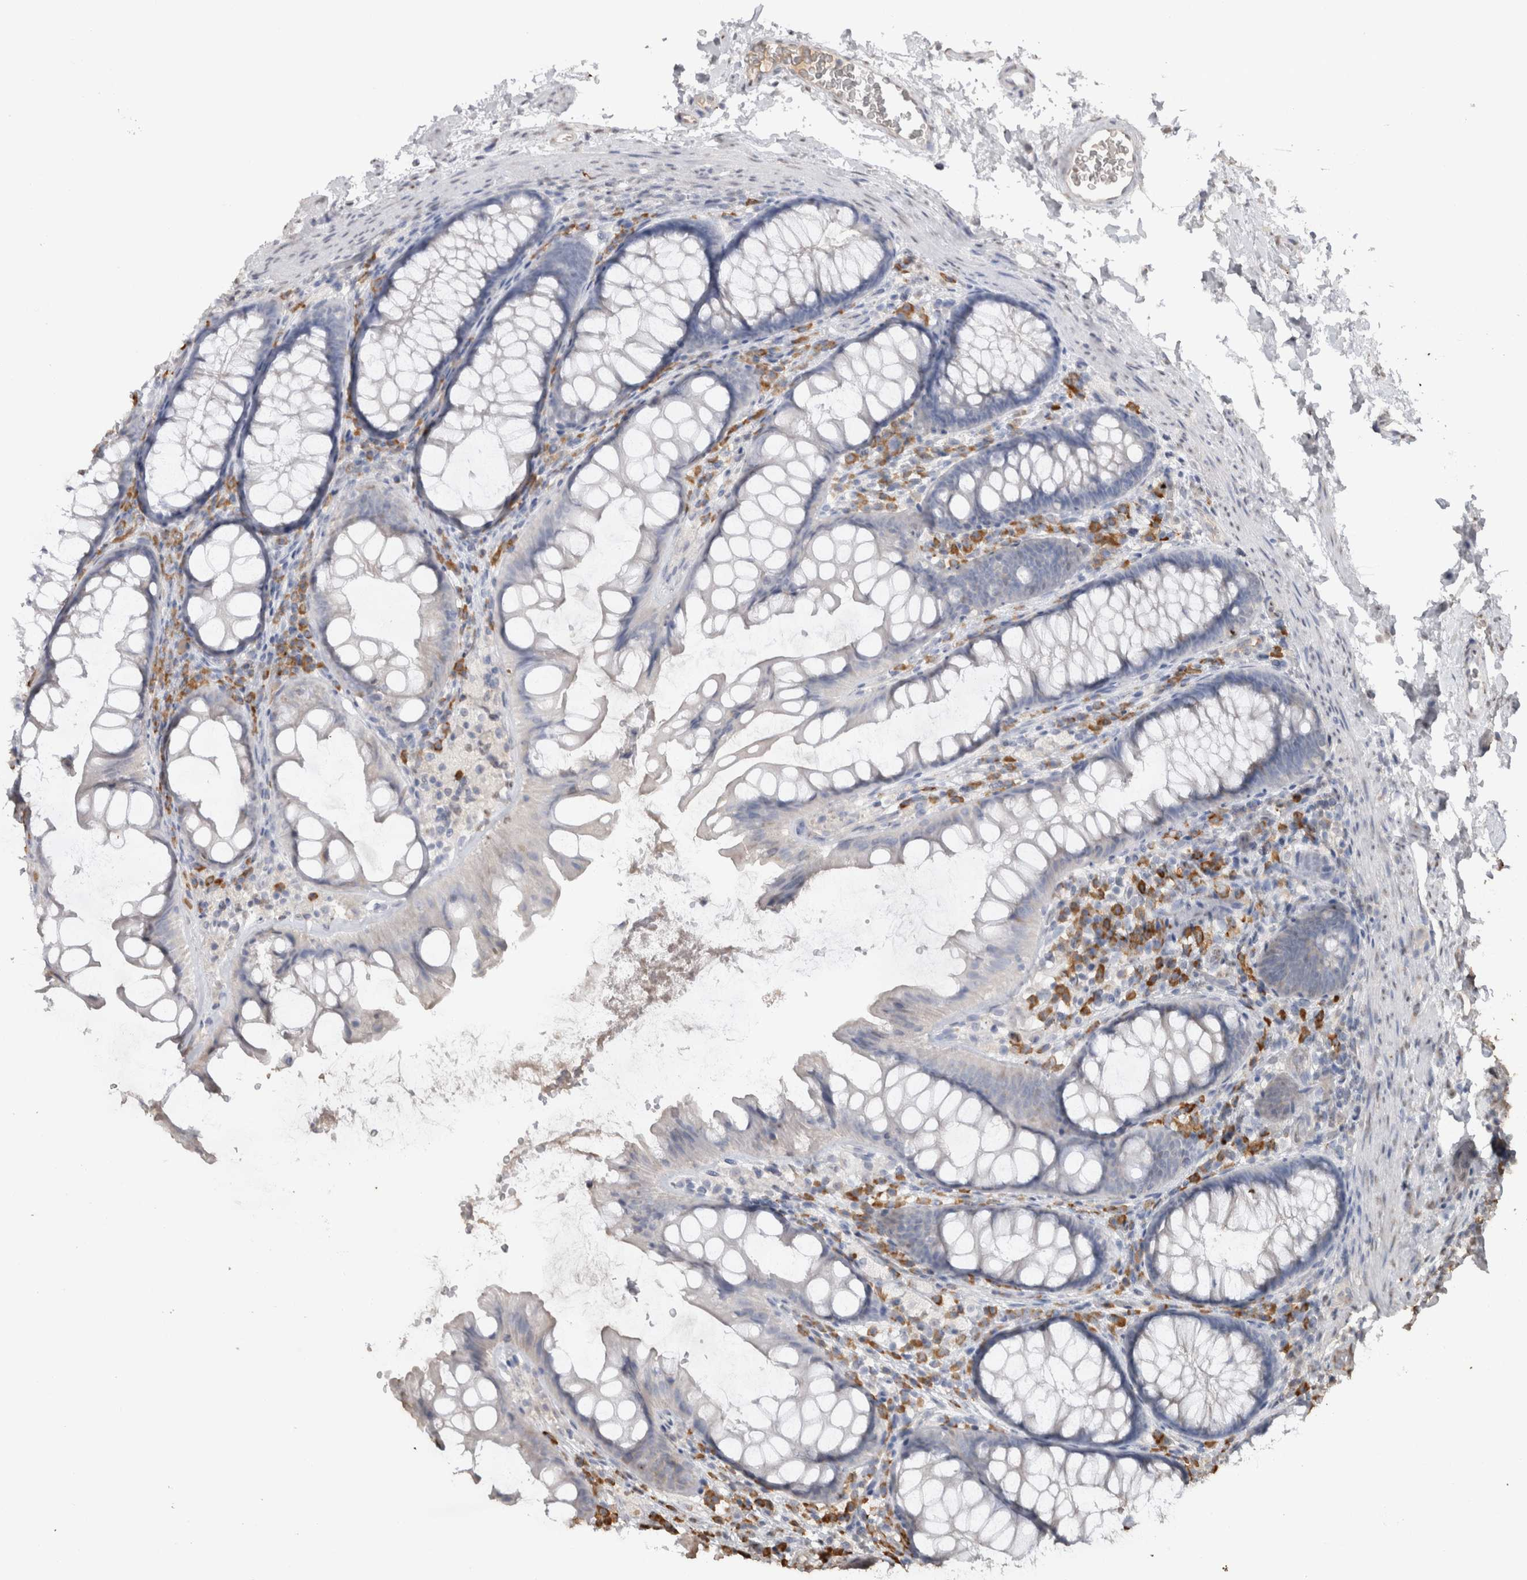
{"staining": {"intensity": "negative", "quantity": "none", "location": "none"}, "tissue": "colon", "cell_type": "Endothelial cells", "image_type": "normal", "snomed": [{"axis": "morphology", "description": "Normal tissue, NOS"}, {"axis": "topography", "description": "Colon"}], "caption": "The immunohistochemistry histopathology image has no significant expression in endothelial cells of colon.", "gene": "CRELD2", "patient": {"sex": "female", "age": 62}}